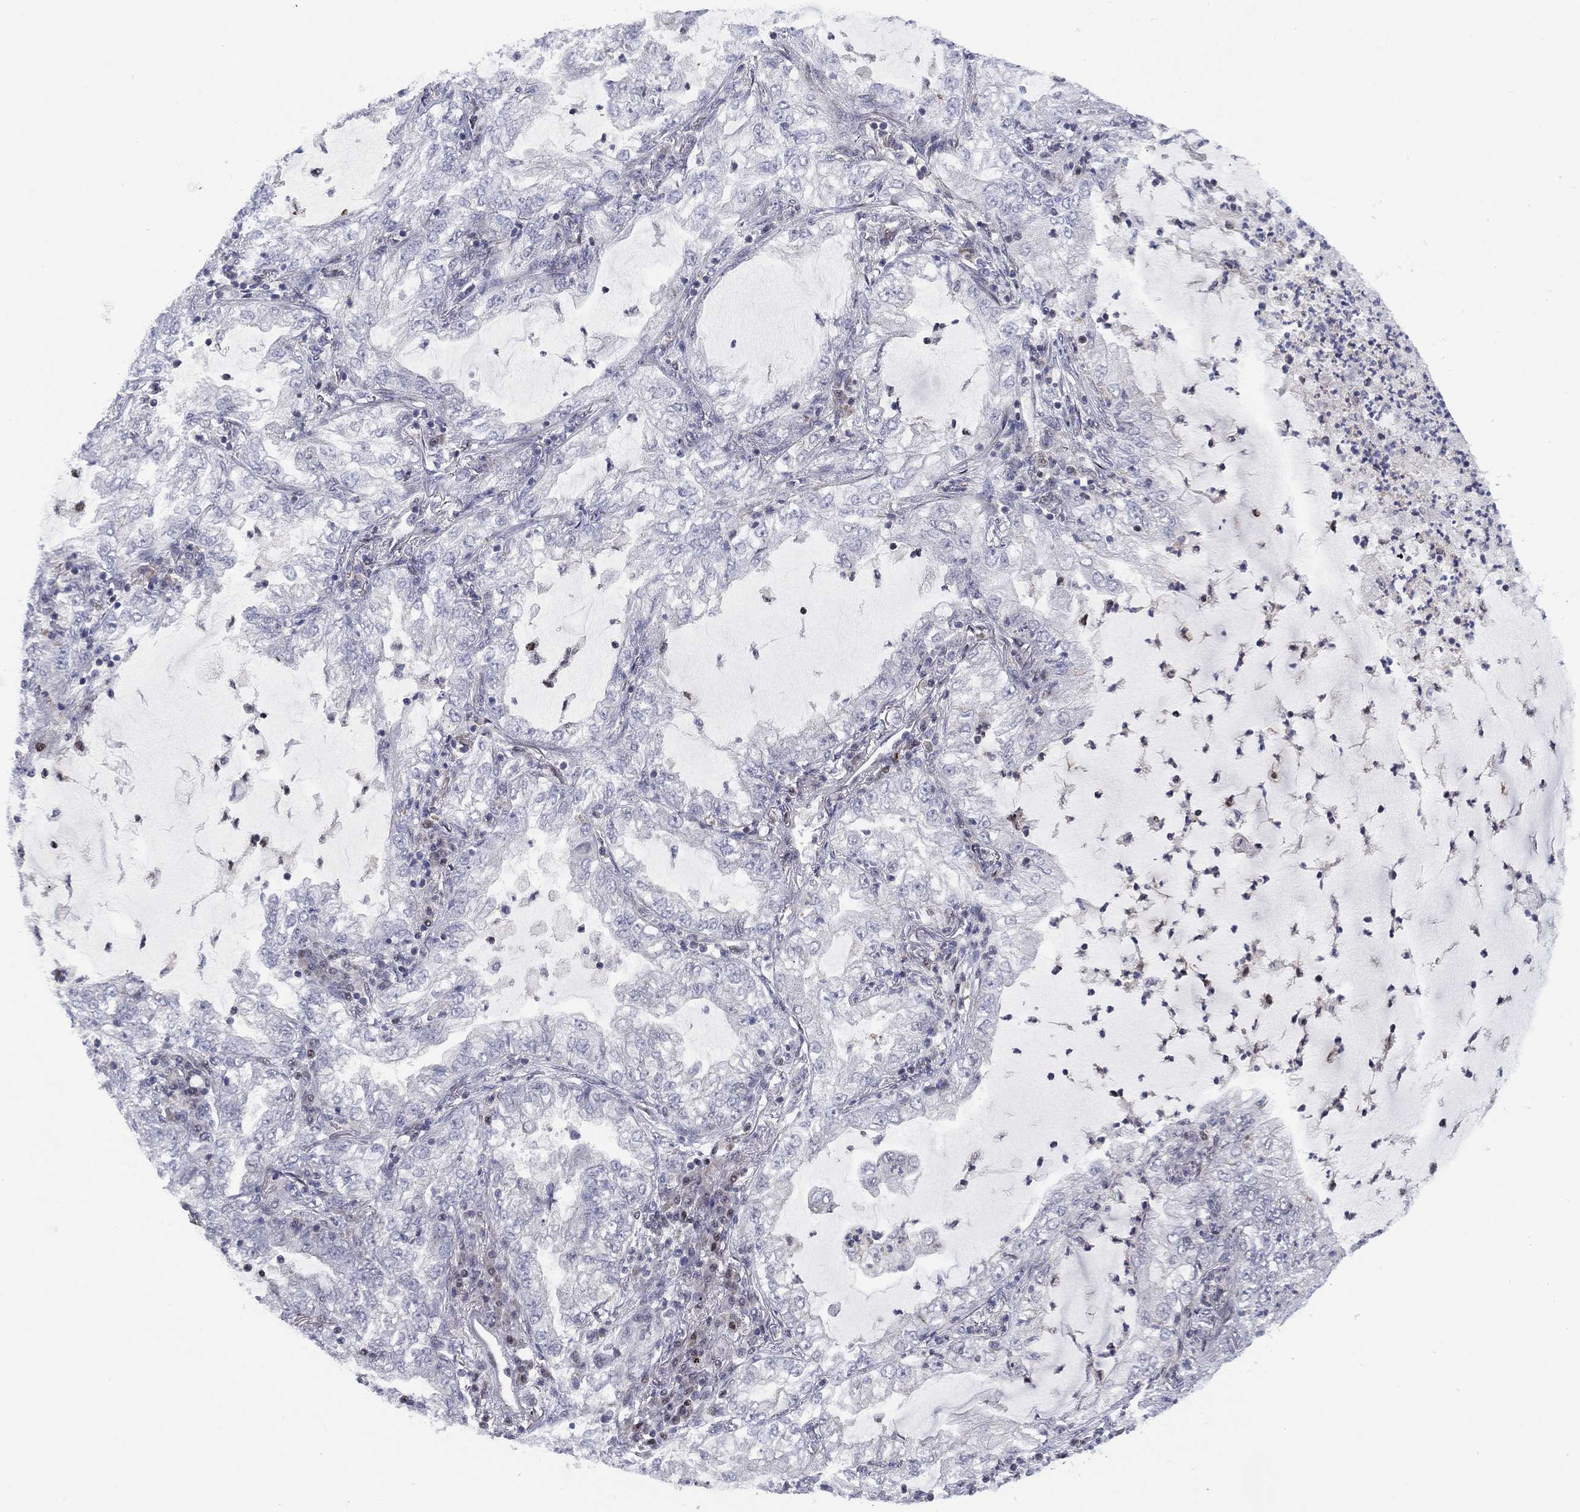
{"staining": {"intensity": "negative", "quantity": "none", "location": "none"}, "tissue": "lung cancer", "cell_type": "Tumor cells", "image_type": "cancer", "snomed": [{"axis": "morphology", "description": "Adenocarcinoma, NOS"}, {"axis": "topography", "description": "Lung"}], "caption": "The immunohistochemistry histopathology image has no significant expression in tumor cells of lung adenocarcinoma tissue.", "gene": "SLC4A4", "patient": {"sex": "female", "age": 73}}